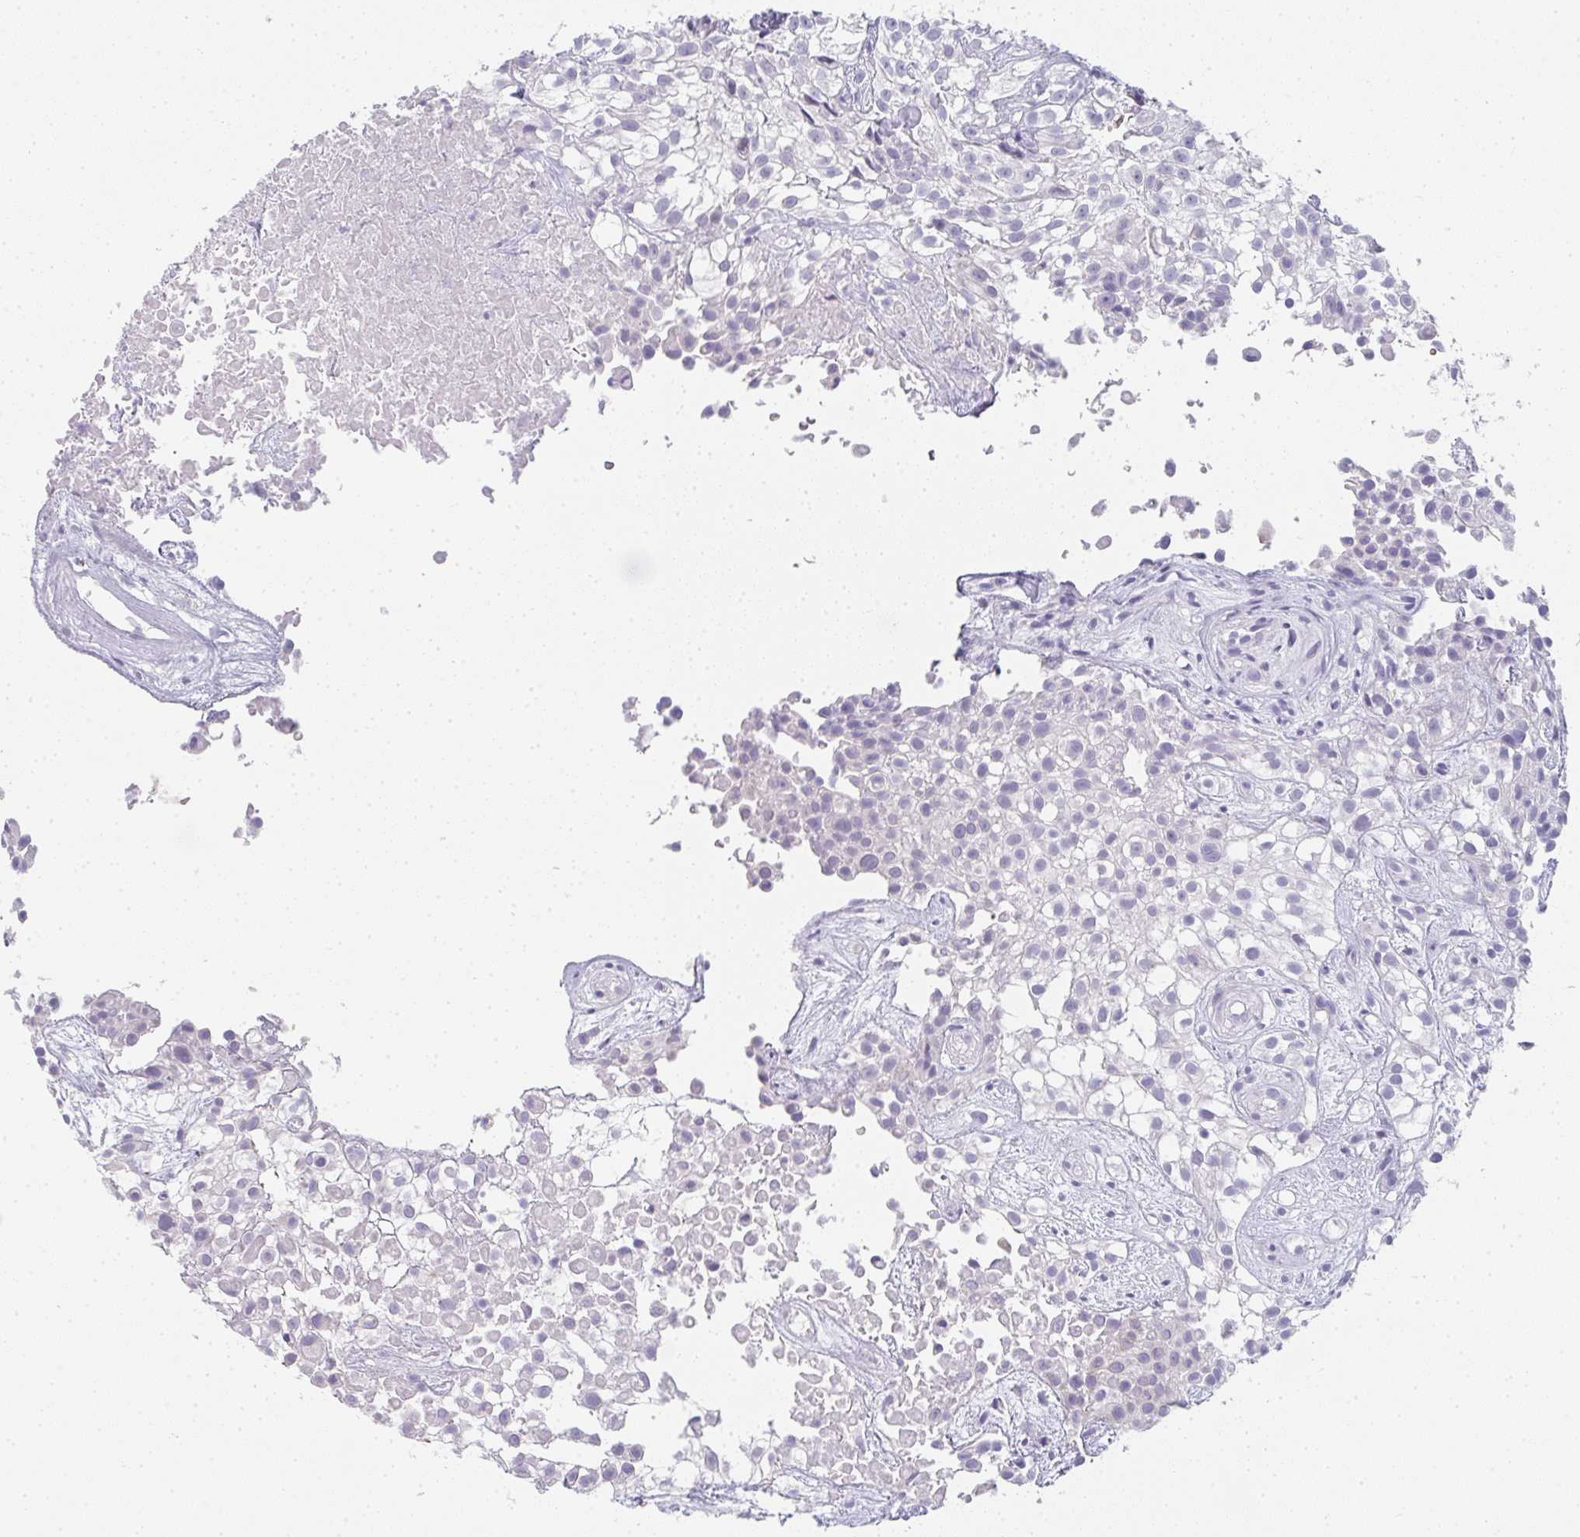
{"staining": {"intensity": "negative", "quantity": "none", "location": "none"}, "tissue": "urothelial cancer", "cell_type": "Tumor cells", "image_type": "cancer", "snomed": [{"axis": "morphology", "description": "Urothelial carcinoma, High grade"}, {"axis": "topography", "description": "Urinary bladder"}], "caption": "High magnification brightfield microscopy of urothelial cancer stained with DAB (3,3'-diaminobenzidine) (brown) and counterstained with hematoxylin (blue): tumor cells show no significant positivity. Brightfield microscopy of immunohistochemistry stained with DAB (brown) and hematoxylin (blue), captured at high magnification.", "gene": "NEU2", "patient": {"sex": "male", "age": 56}}